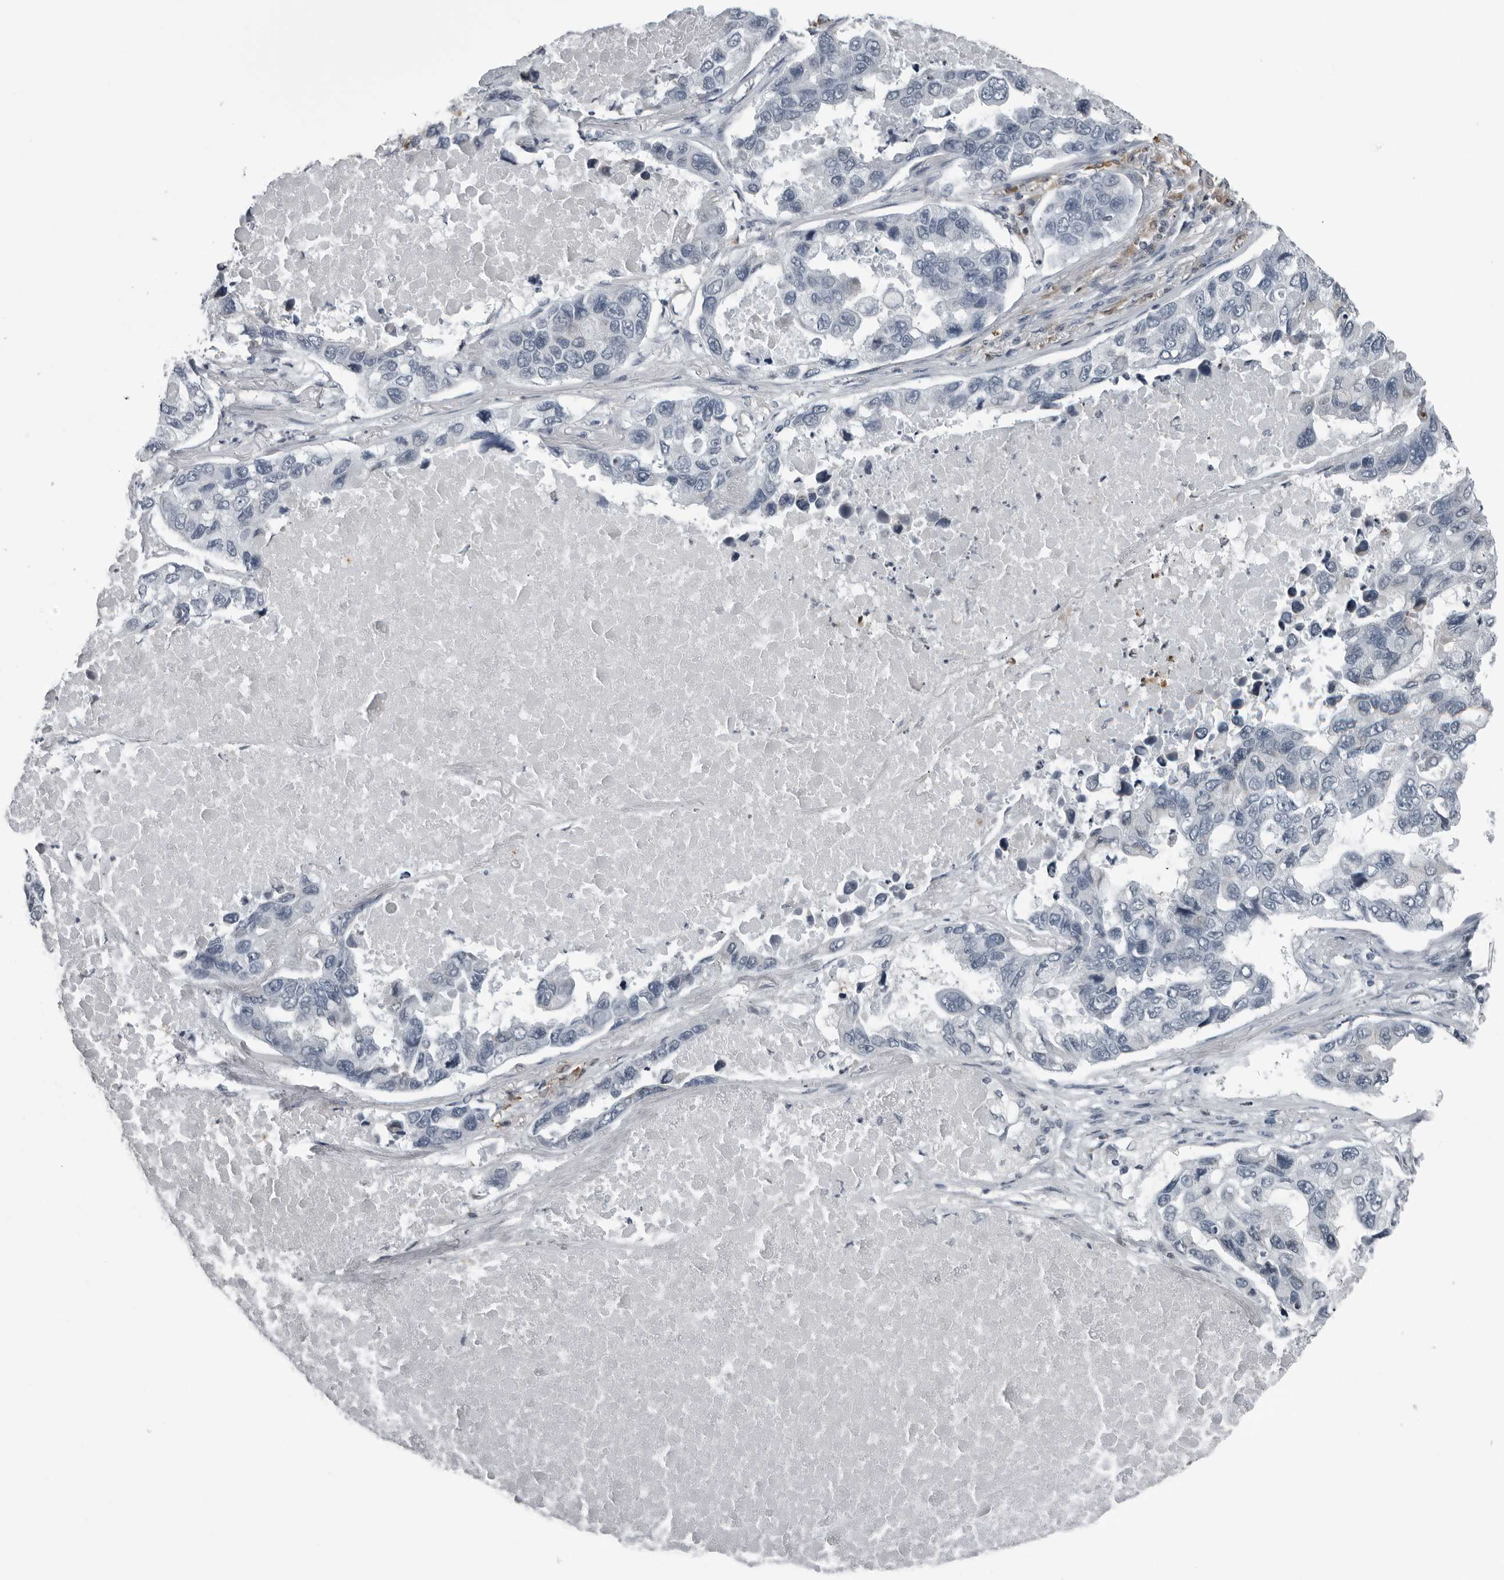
{"staining": {"intensity": "negative", "quantity": "none", "location": "none"}, "tissue": "lung cancer", "cell_type": "Tumor cells", "image_type": "cancer", "snomed": [{"axis": "morphology", "description": "Adenocarcinoma, NOS"}, {"axis": "topography", "description": "Lung"}], "caption": "The photomicrograph exhibits no significant staining in tumor cells of lung adenocarcinoma.", "gene": "RTCA", "patient": {"sex": "male", "age": 64}}